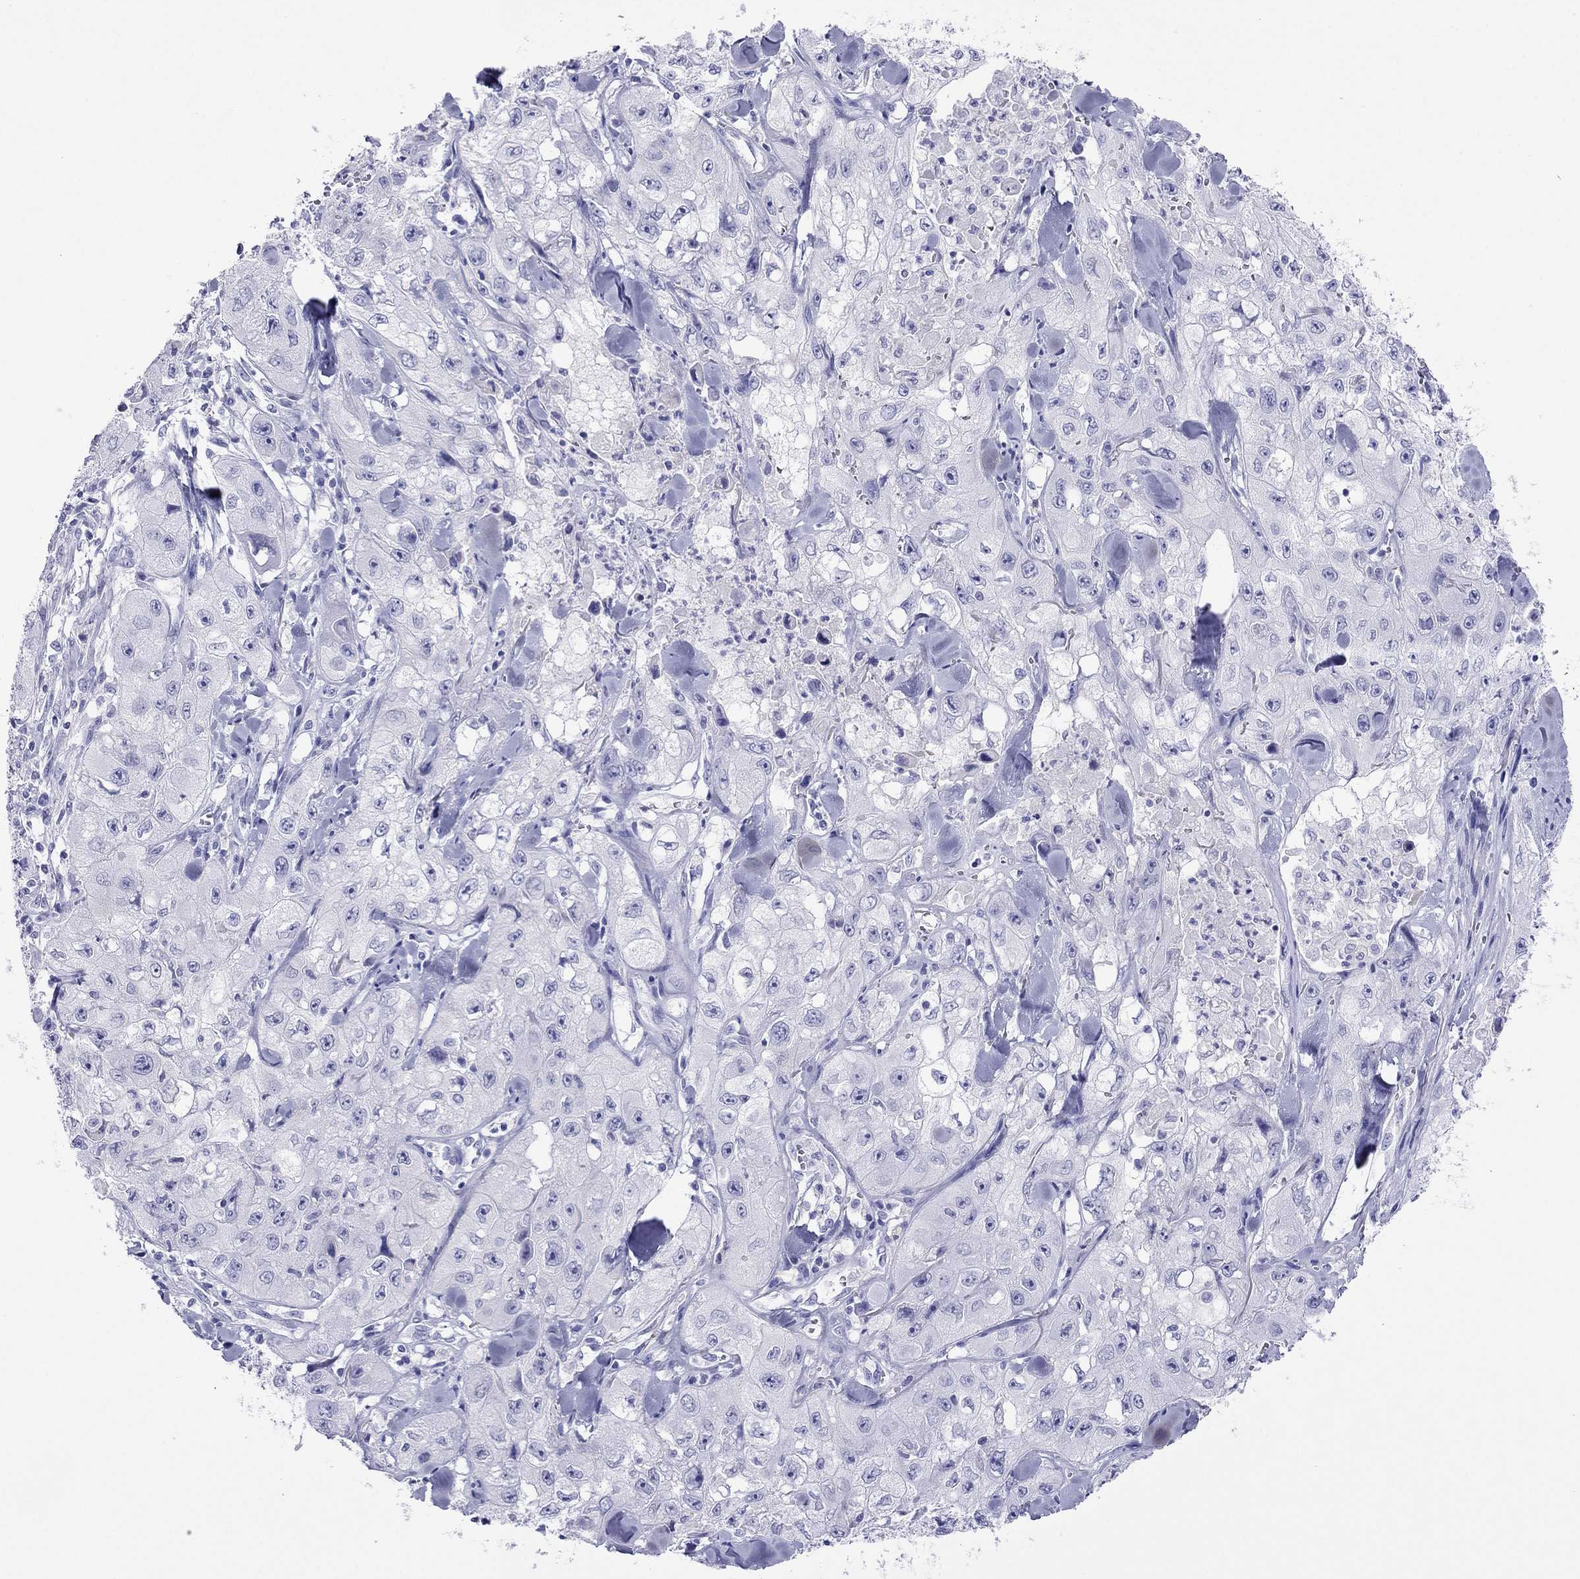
{"staining": {"intensity": "negative", "quantity": "none", "location": "none"}, "tissue": "skin cancer", "cell_type": "Tumor cells", "image_type": "cancer", "snomed": [{"axis": "morphology", "description": "Squamous cell carcinoma, NOS"}, {"axis": "topography", "description": "Skin"}, {"axis": "topography", "description": "Subcutis"}], "caption": "Squamous cell carcinoma (skin) was stained to show a protein in brown. There is no significant expression in tumor cells.", "gene": "PCDHA6", "patient": {"sex": "male", "age": 73}}